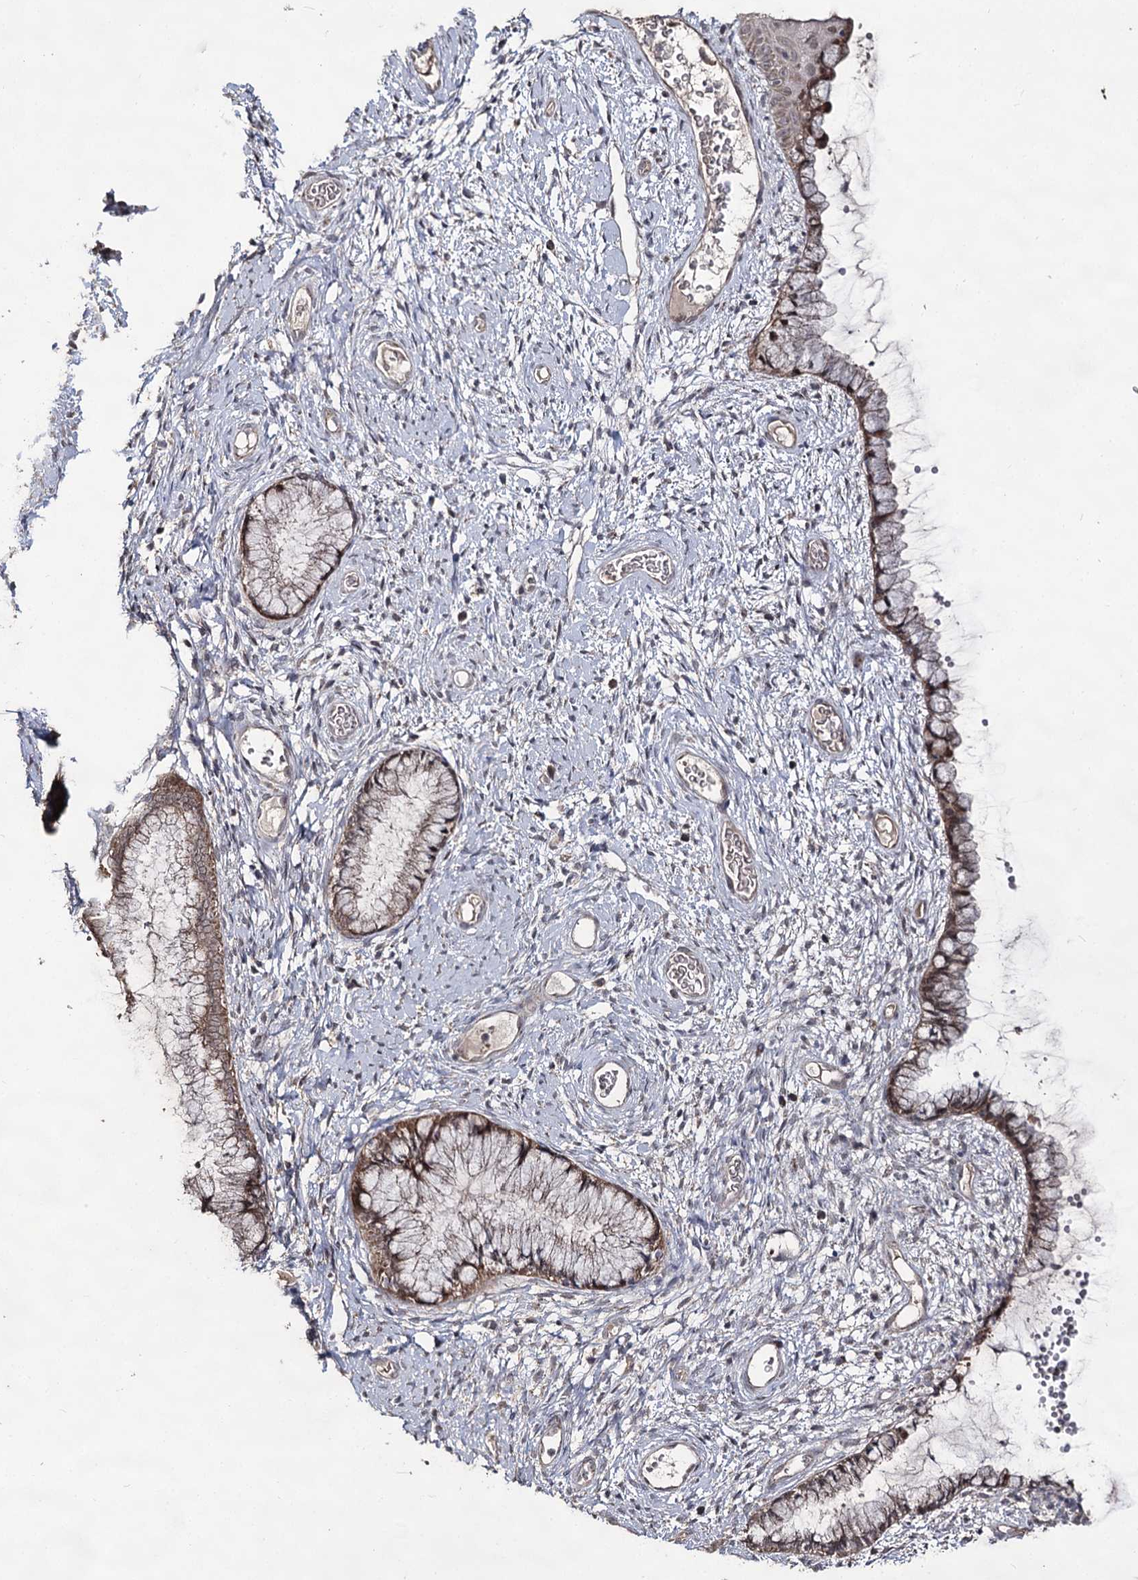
{"staining": {"intensity": "weak", "quantity": "25%-75%", "location": "cytoplasmic/membranous"}, "tissue": "cervix", "cell_type": "Glandular cells", "image_type": "normal", "snomed": [{"axis": "morphology", "description": "Normal tissue, NOS"}, {"axis": "topography", "description": "Cervix"}], "caption": "Immunohistochemical staining of unremarkable cervix demonstrates low levels of weak cytoplasmic/membranous staining in about 25%-75% of glandular cells. (brown staining indicates protein expression, while blue staining denotes nuclei).", "gene": "ACTR6", "patient": {"sex": "female", "age": 42}}